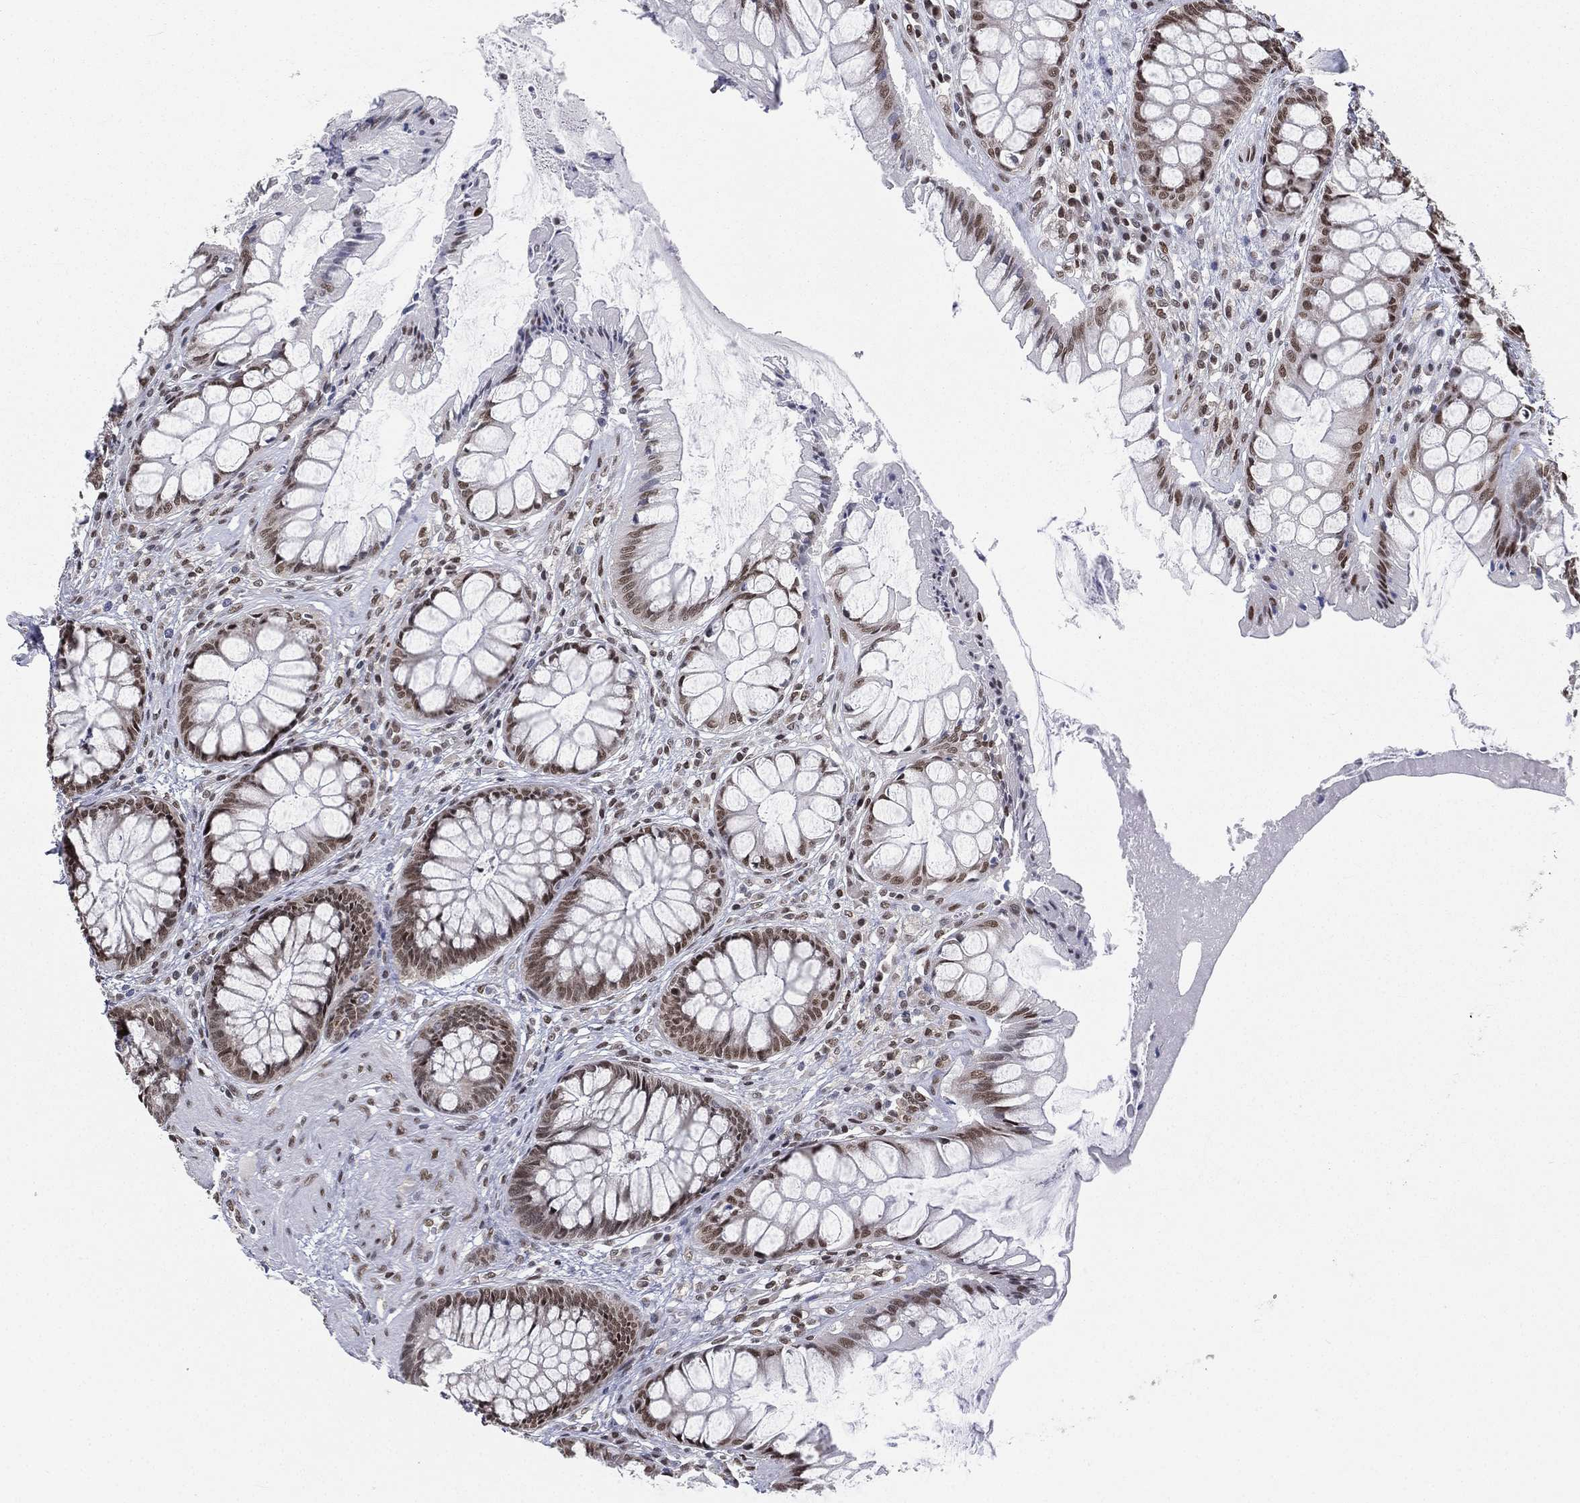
{"staining": {"intensity": "strong", "quantity": ">75%", "location": "nuclear"}, "tissue": "rectum", "cell_type": "Glandular cells", "image_type": "normal", "snomed": [{"axis": "morphology", "description": "Normal tissue, NOS"}, {"axis": "topography", "description": "Rectum"}], "caption": "Brown immunohistochemical staining in unremarkable rectum exhibits strong nuclear staining in about >75% of glandular cells. Nuclei are stained in blue.", "gene": "FUBP3", "patient": {"sex": "female", "age": 58}}